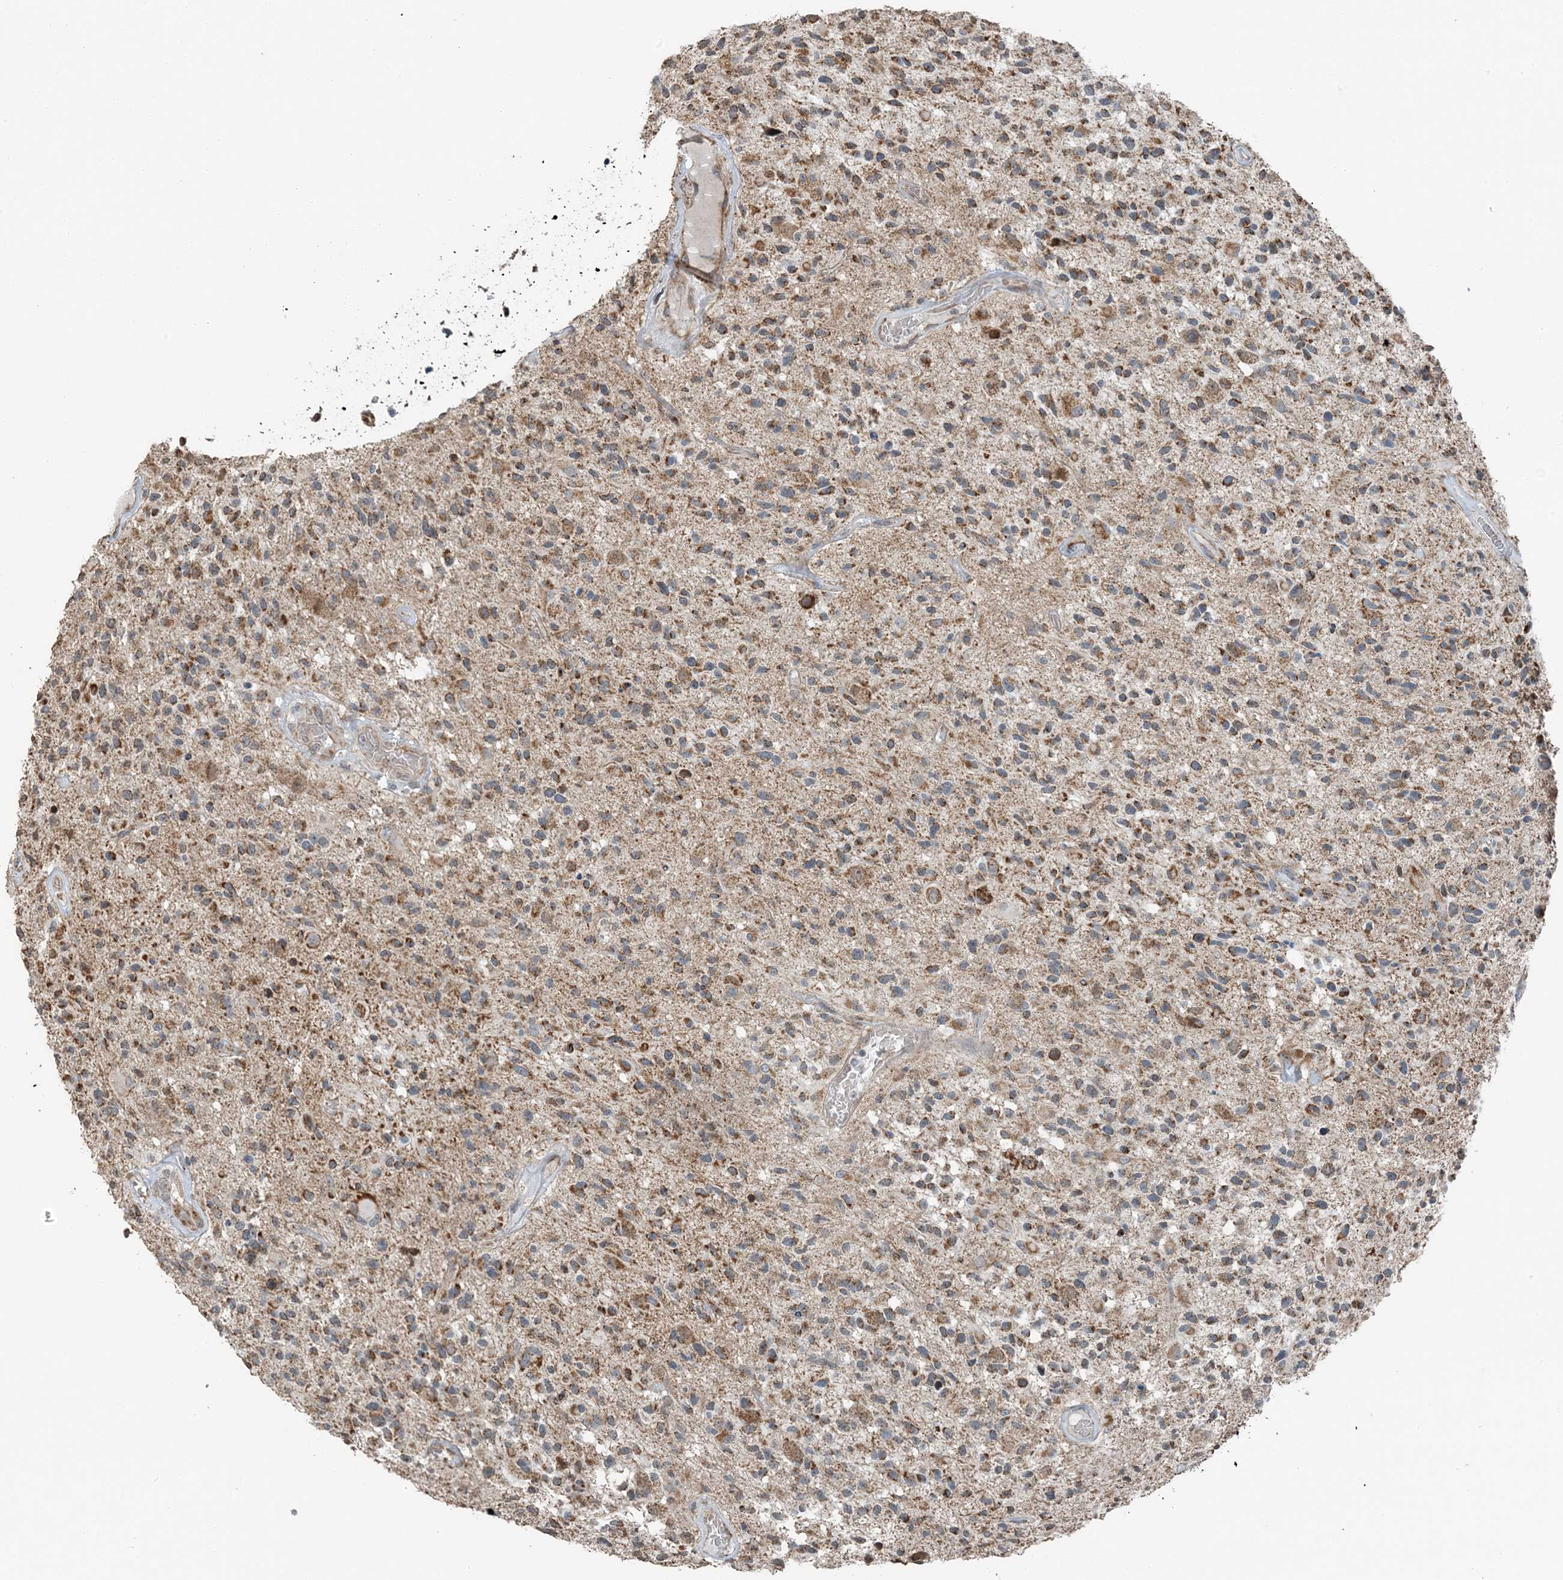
{"staining": {"intensity": "moderate", "quantity": ">75%", "location": "cytoplasmic/membranous"}, "tissue": "glioma", "cell_type": "Tumor cells", "image_type": "cancer", "snomed": [{"axis": "morphology", "description": "Glioma, malignant, High grade"}, {"axis": "morphology", "description": "Glioblastoma, NOS"}, {"axis": "topography", "description": "Brain"}], "caption": "Human glioblastoma stained for a protein (brown) shows moderate cytoplasmic/membranous positive positivity in approximately >75% of tumor cells.", "gene": "PILRB", "patient": {"sex": "male", "age": 60}}